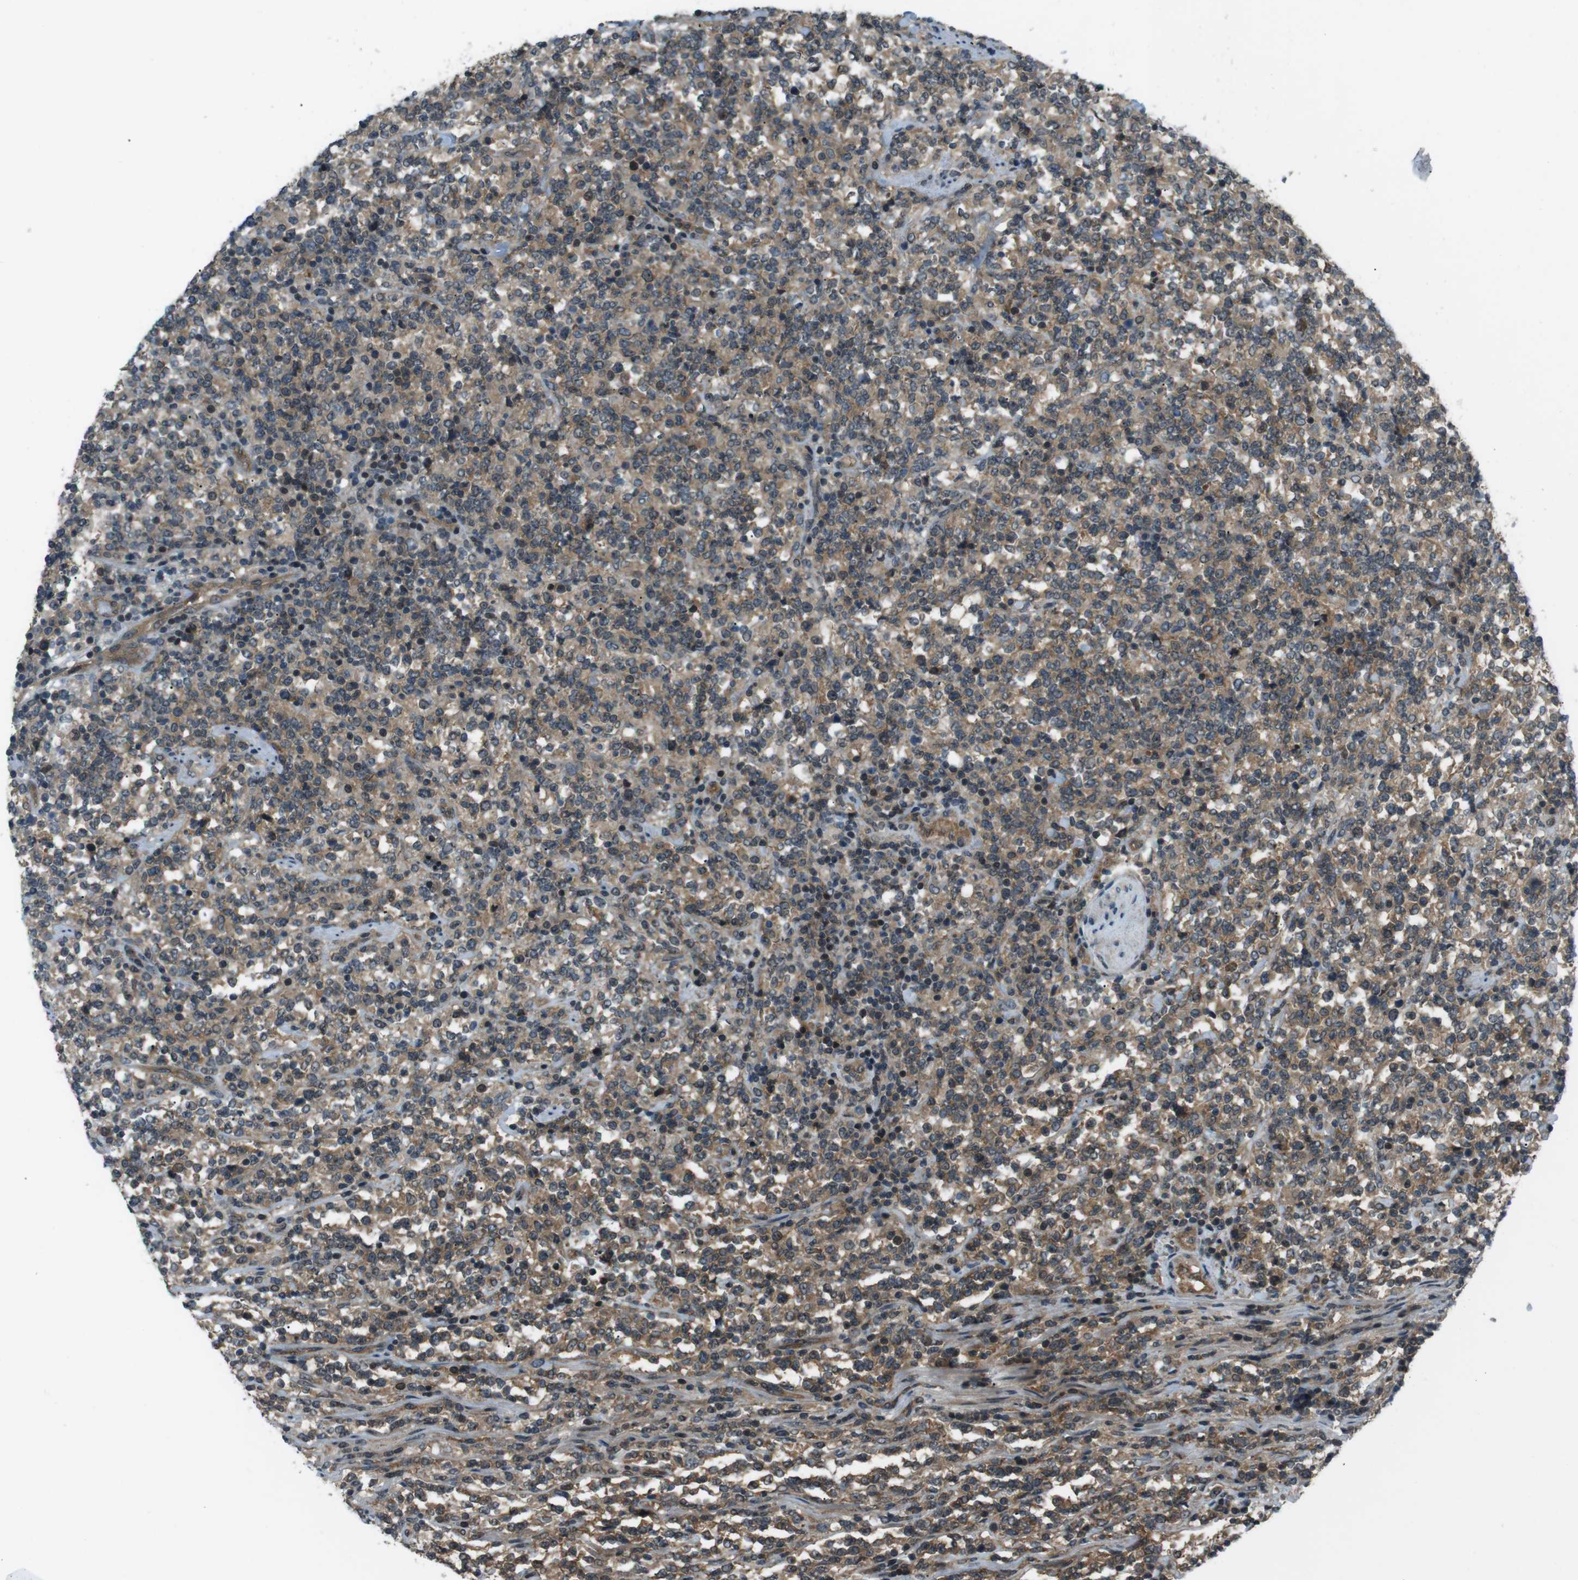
{"staining": {"intensity": "moderate", "quantity": "25%-75%", "location": "cytoplasmic/membranous"}, "tissue": "lymphoma", "cell_type": "Tumor cells", "image_type": "cancer", "snomed": [{"axis": "morphology", "description": "Malignant lymphoma, non-Hodgkin's type, High grade"}, {"axis": "topography", "description": "Soft tissue"}], "caption": "Tumor cells exhibit medium levels of moderate cytoplasmic/membranous expression in about 25%-75% of cells in human lymphoma.", "gene": "TIAM2", "patient": {"sex": "male", "age": 18}}